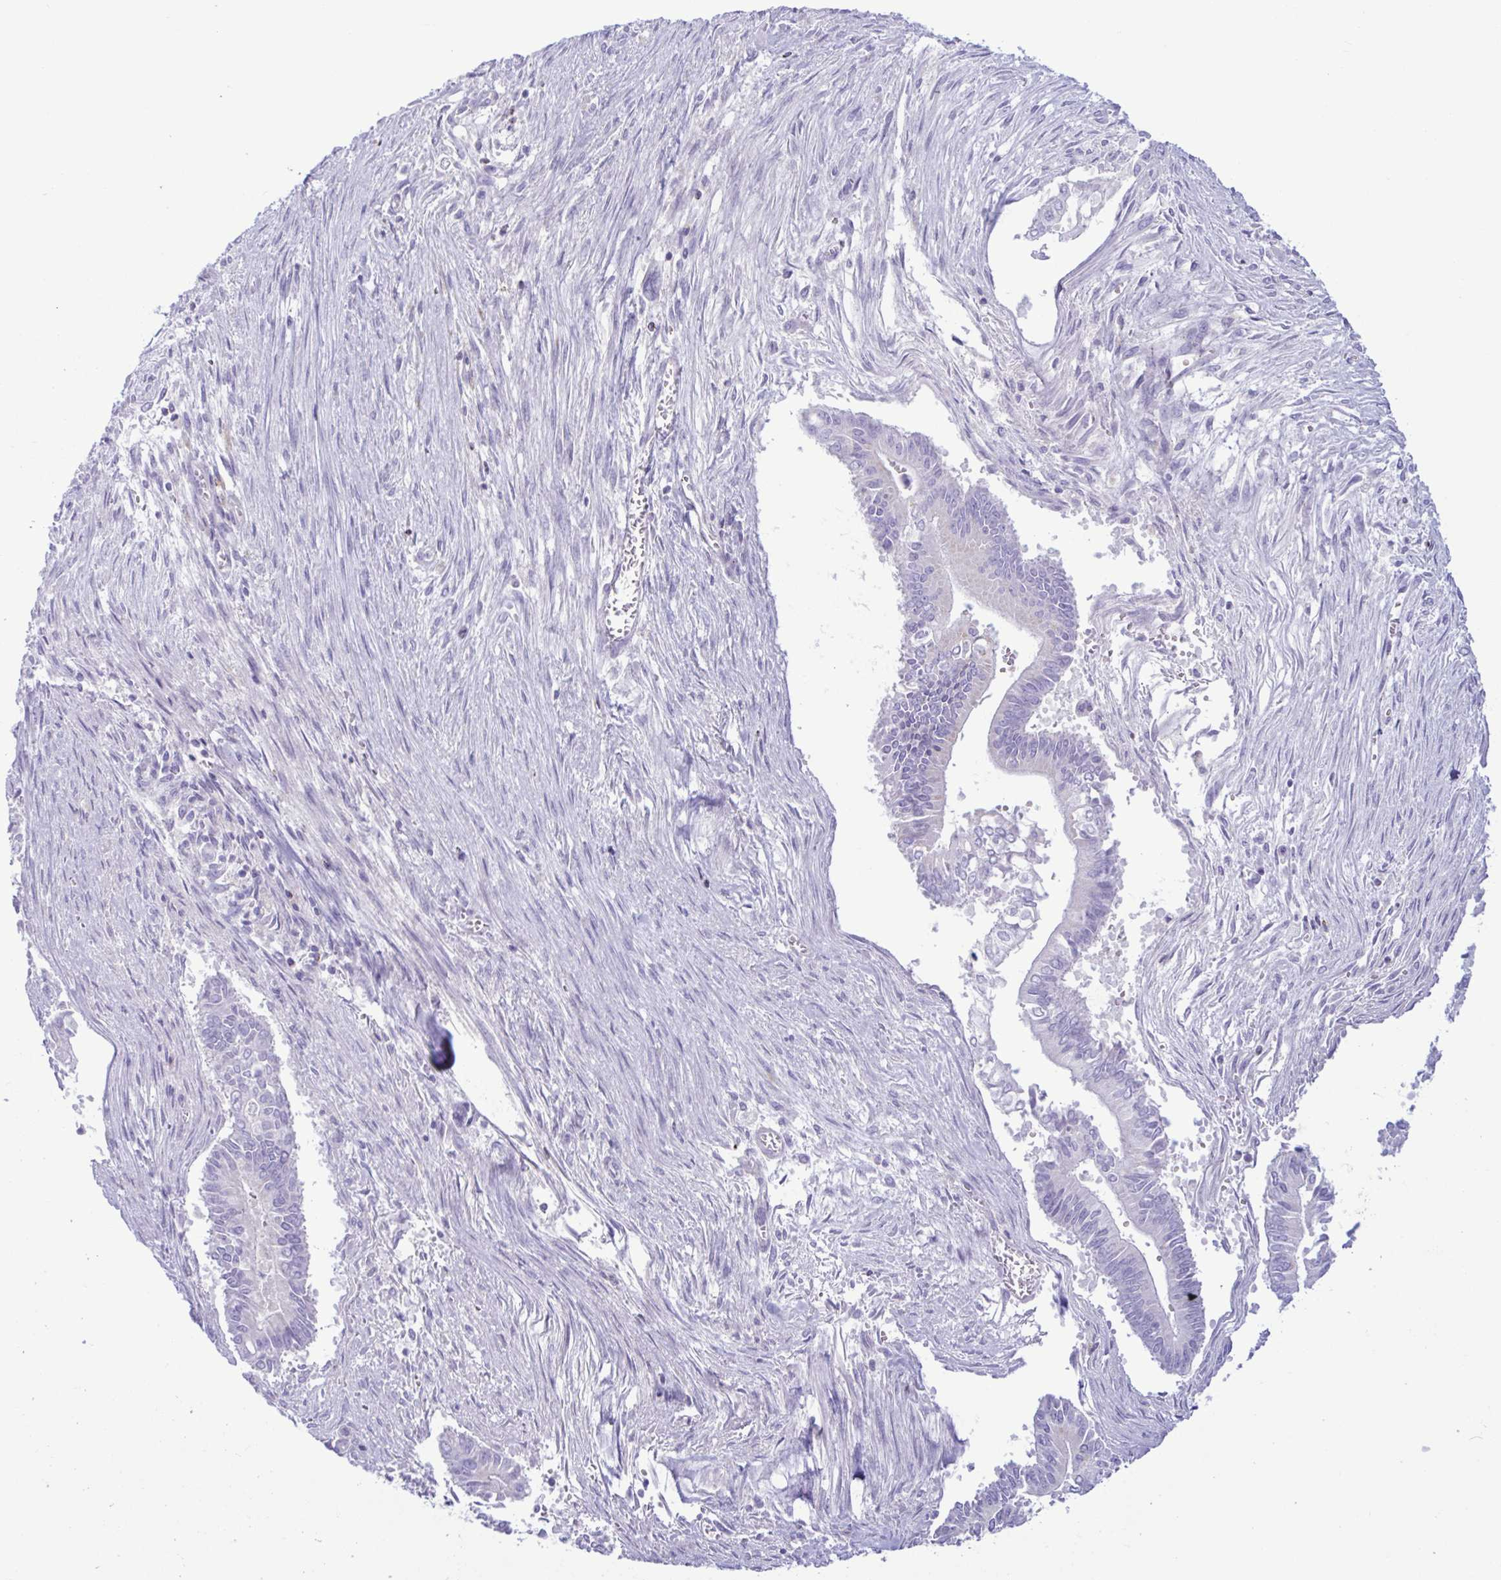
{"staining": {"intensity": "negative", "quantity": "none", "location": "none"}, "tissue": "pancreatic cancer", "cell_type": "Tumor cells", "image_type": "cancer", "snomed": [{"axis": "morphology", "description": "Adenocarcinoma, NOS"}, {"axis": "topography", "description": "Pancreas"}], "caption": "Image shows no significant protein positivity in tumor cells of pancreatic adenocarcinoma.", "gene": "XCL1", "patient": {"sex": "male", "age": 68}}